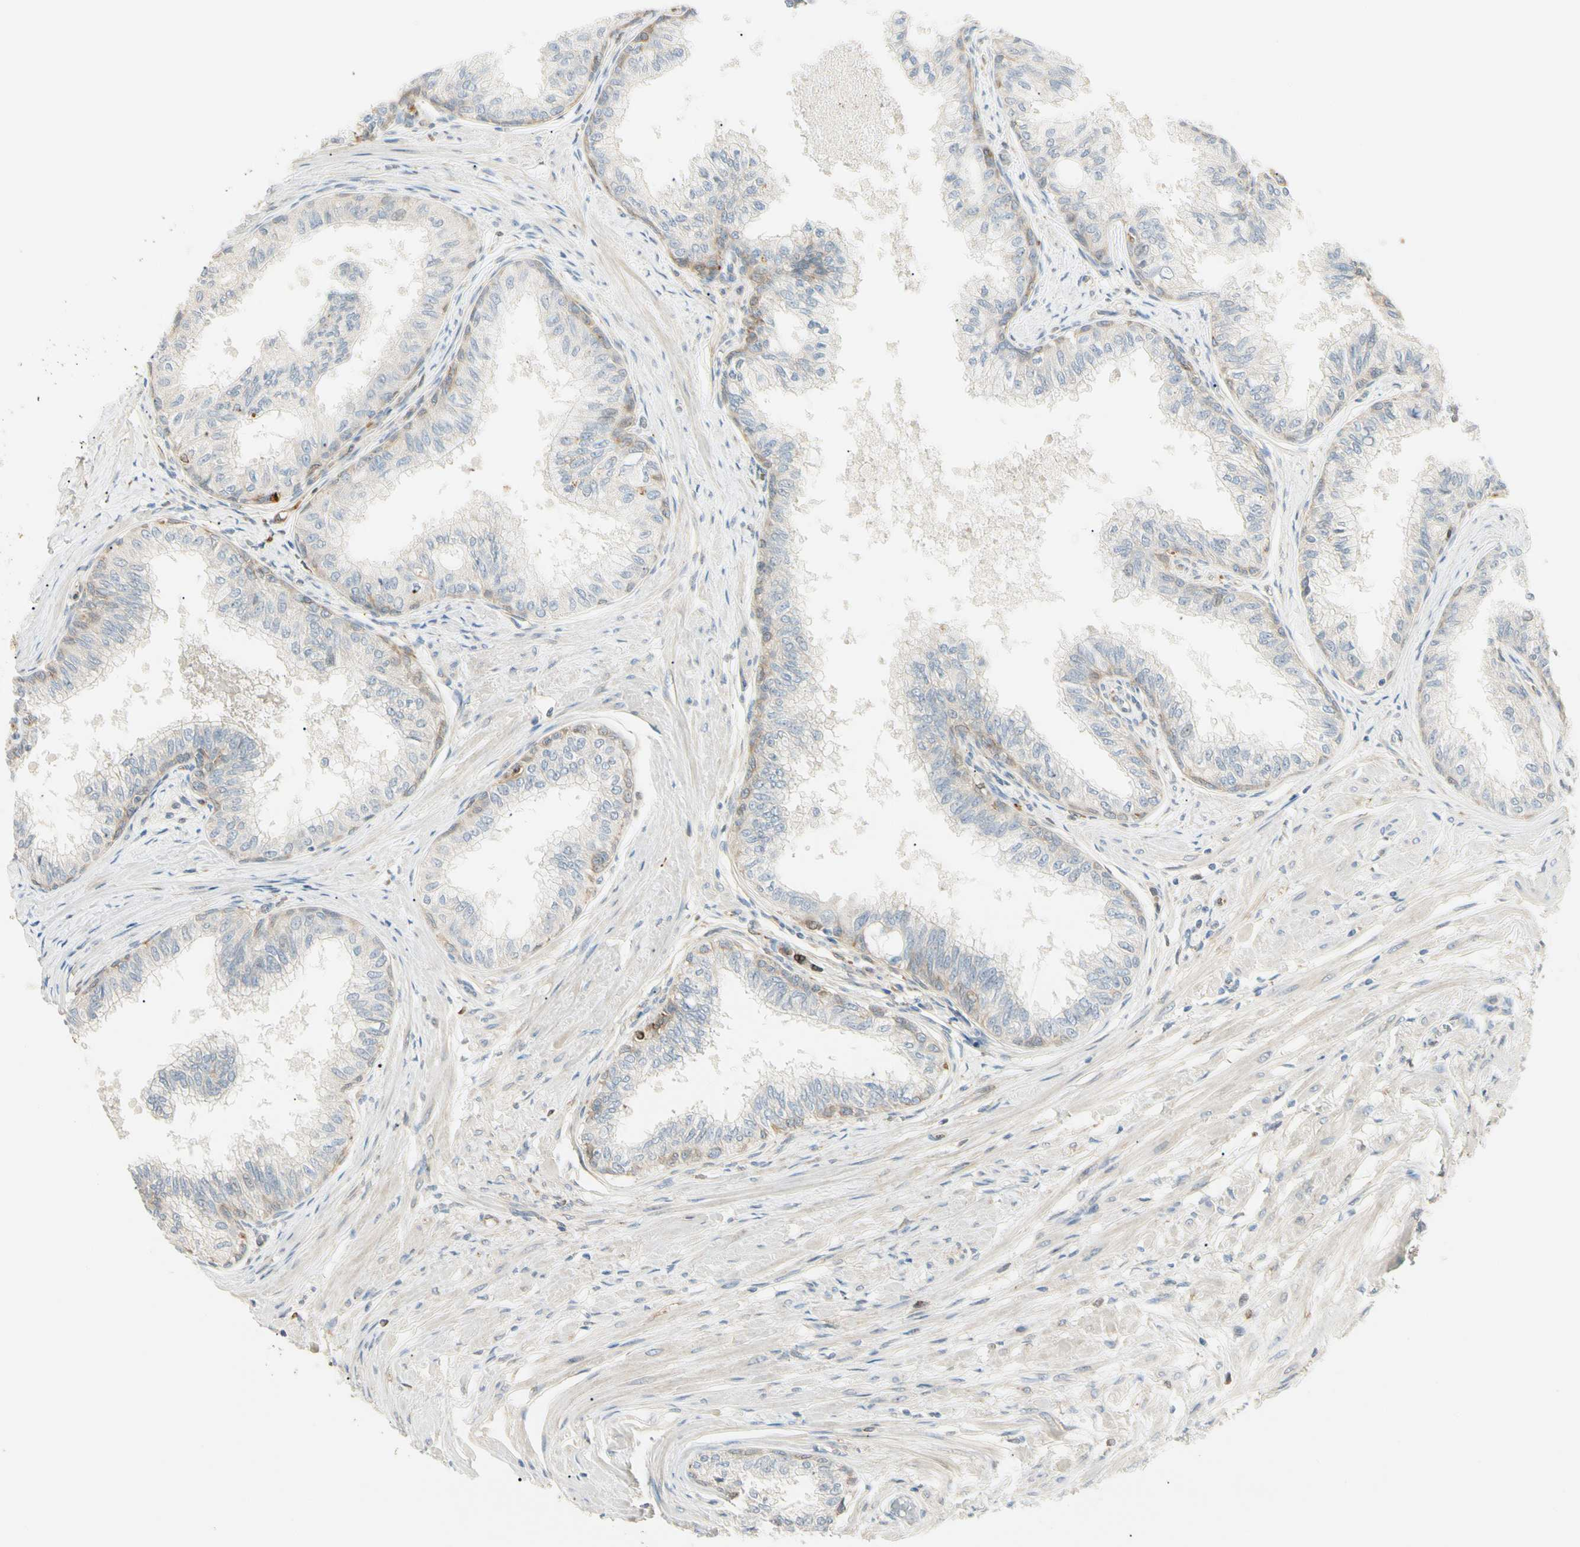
{"staining": {"intensity": "negative", "quantity": "none", "location": "none"}, "tissue": "prostate", "cell_type": "Glandular cells", "image_type": "normal", "snomed": [{"axis": "morphology", "description": "Normal tissue, NOS"}, {"axis": "topography", "description": "Prostate"}, {"axis": "topography", "description": "Seminal veicle"}], "caption": "DAB immunohistochemical staining of unremarkable human prostate demonstrates no significant expression in glandular cells.", "gene": "LPCAT2", "patient": {"sex": "male", "age": 60}}